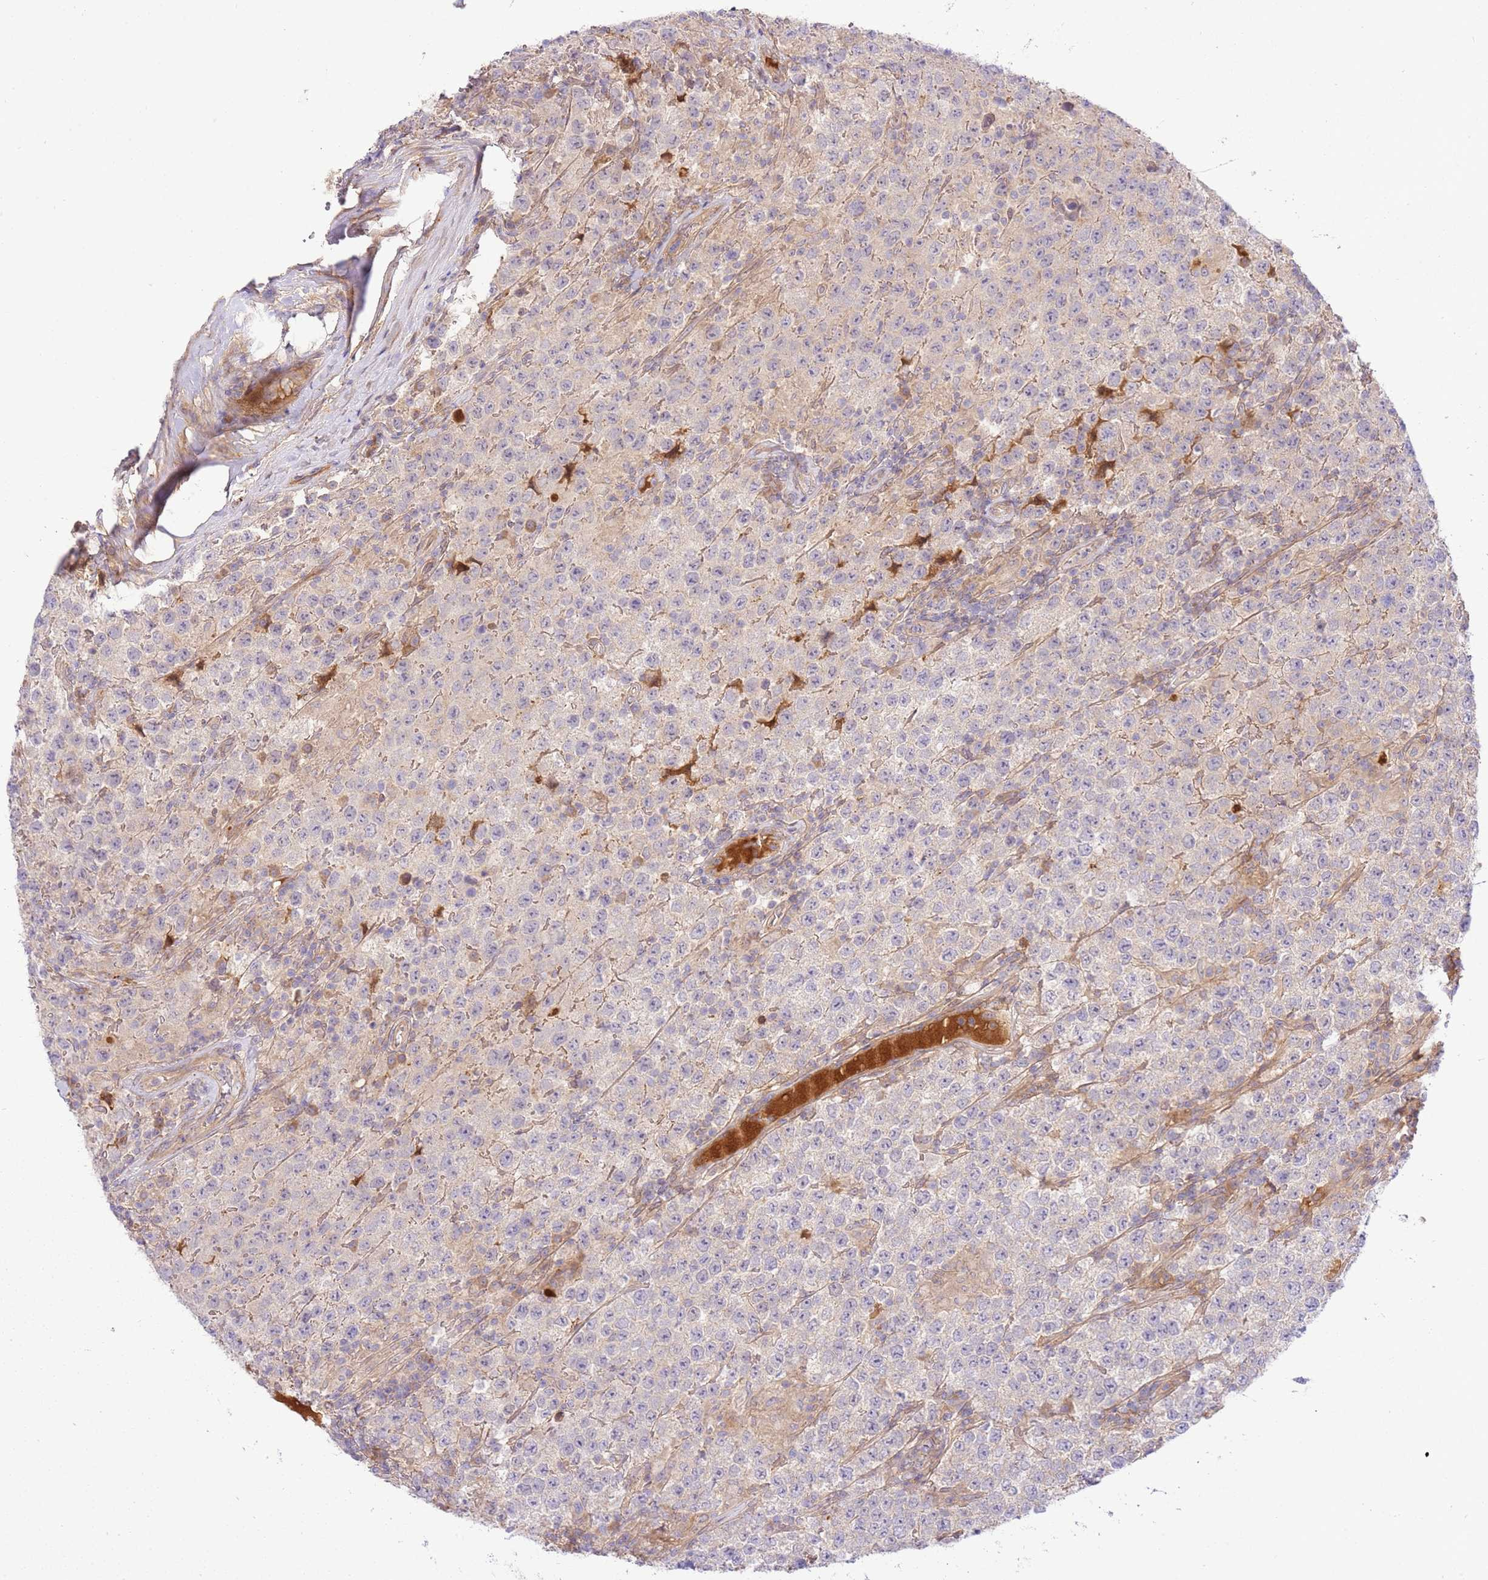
{"staining": {"intensity": "negative", "quantity": "none", "location": "none"}, "tissue": "testis cancer", "cell_type": "Tumor cells", "image_type": "cancer", "snomed": [{"axis": "morphology", "description": "Seminoma, NOS"}, {"axis": "morphology", "description": "Carcinoma, Embryonal, NOS"}, {"axis": "topography", "description": "Testis"}], "caption": "There is no significant staining in tumor cells of testis embryonal carcinoma.", "gene": "C8G", "patient": {"sex": "male", "age": 41}}